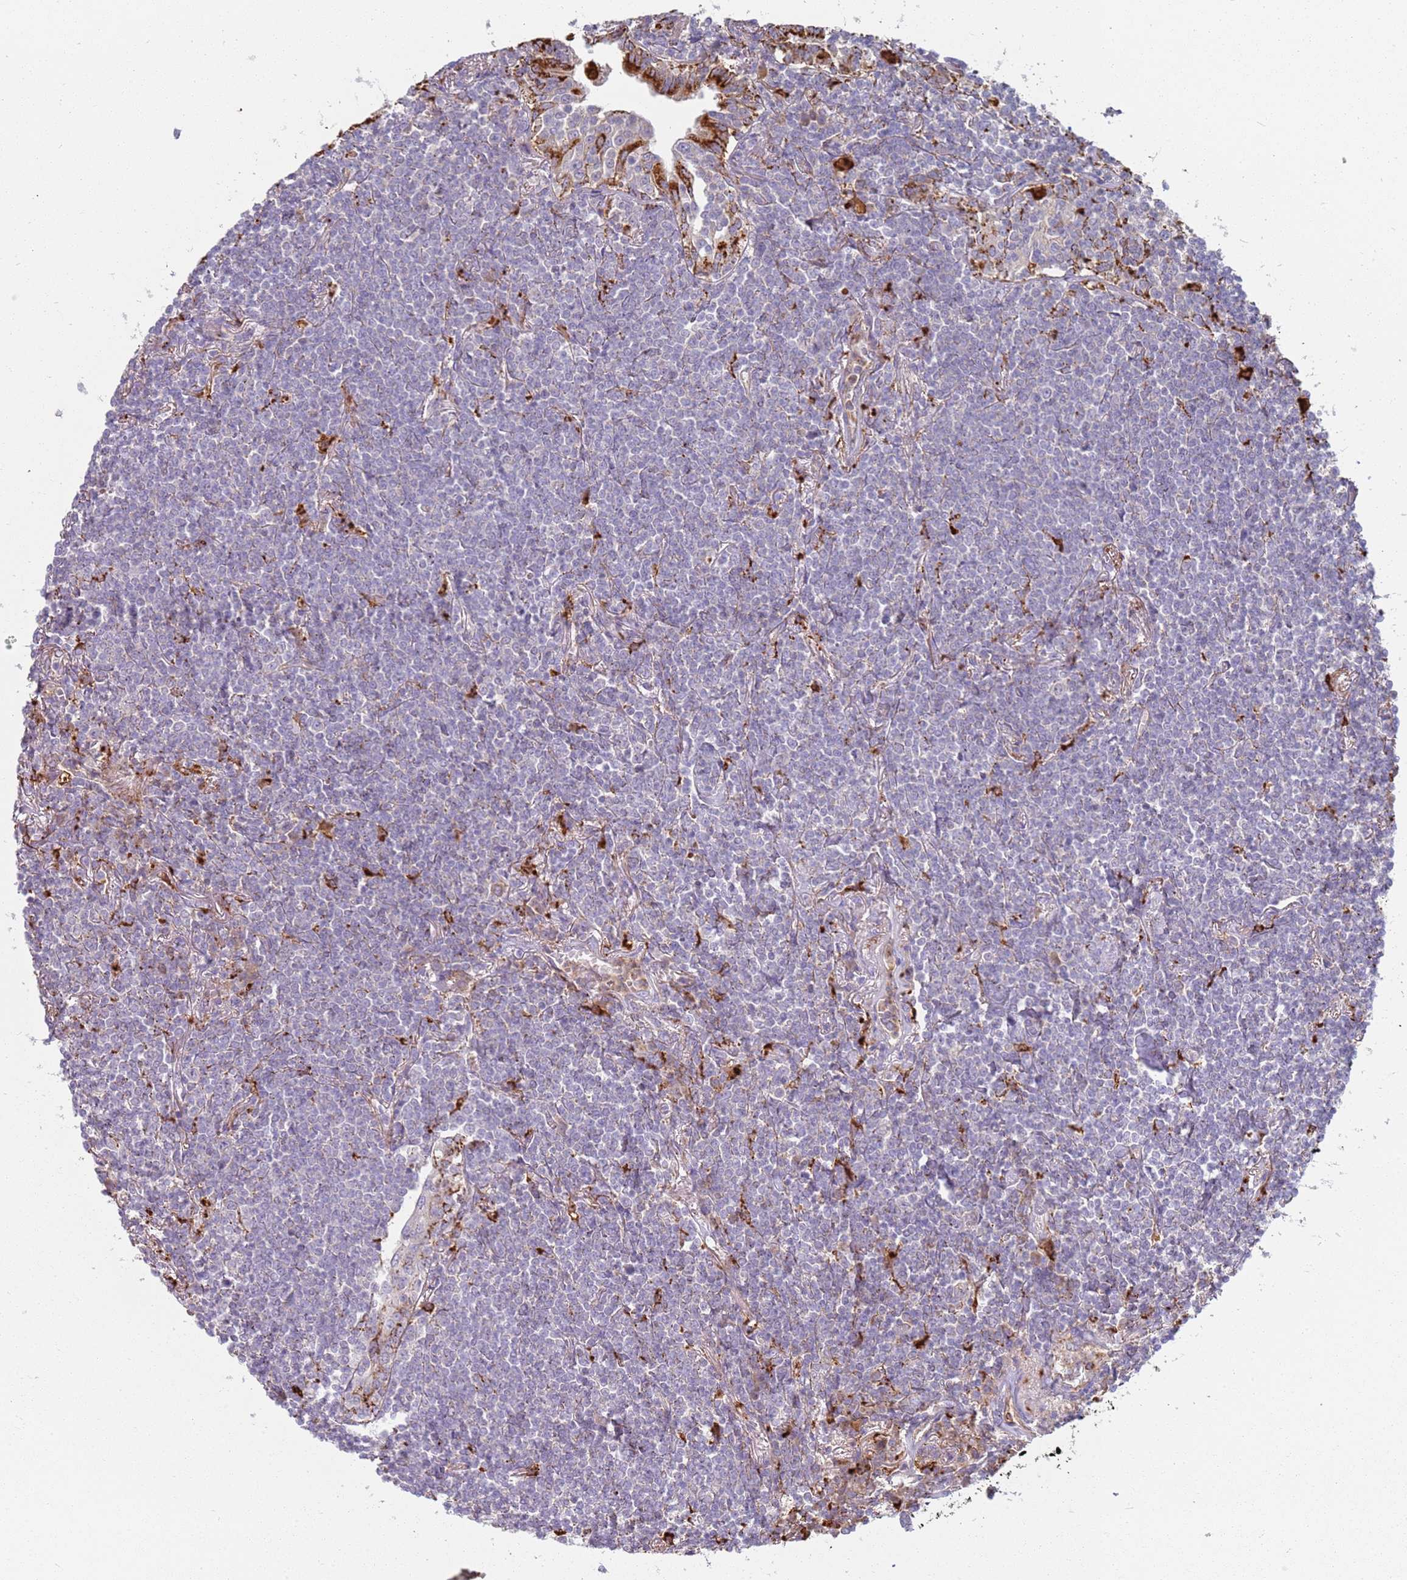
{"staining": {"intensity": "negative", "quantity": "none", "location": "none"}, "tissue": "lymphoma", "cell_type": "Tumor cells", "image_type": "cancer", "snomed": [{"axis": "morphology", "description": "Malignant lymphoma, non-Hodgkin's type, Low grade"}, {"axis": "topography", "description": "Lung"}], "caption": "This is a histopathology image of immunohistochemistry staining of lymphoma, which shows no positivity in tumor cells.", "gene": "TMEM229B", "patient": {"sex": "female", "age": 71}}